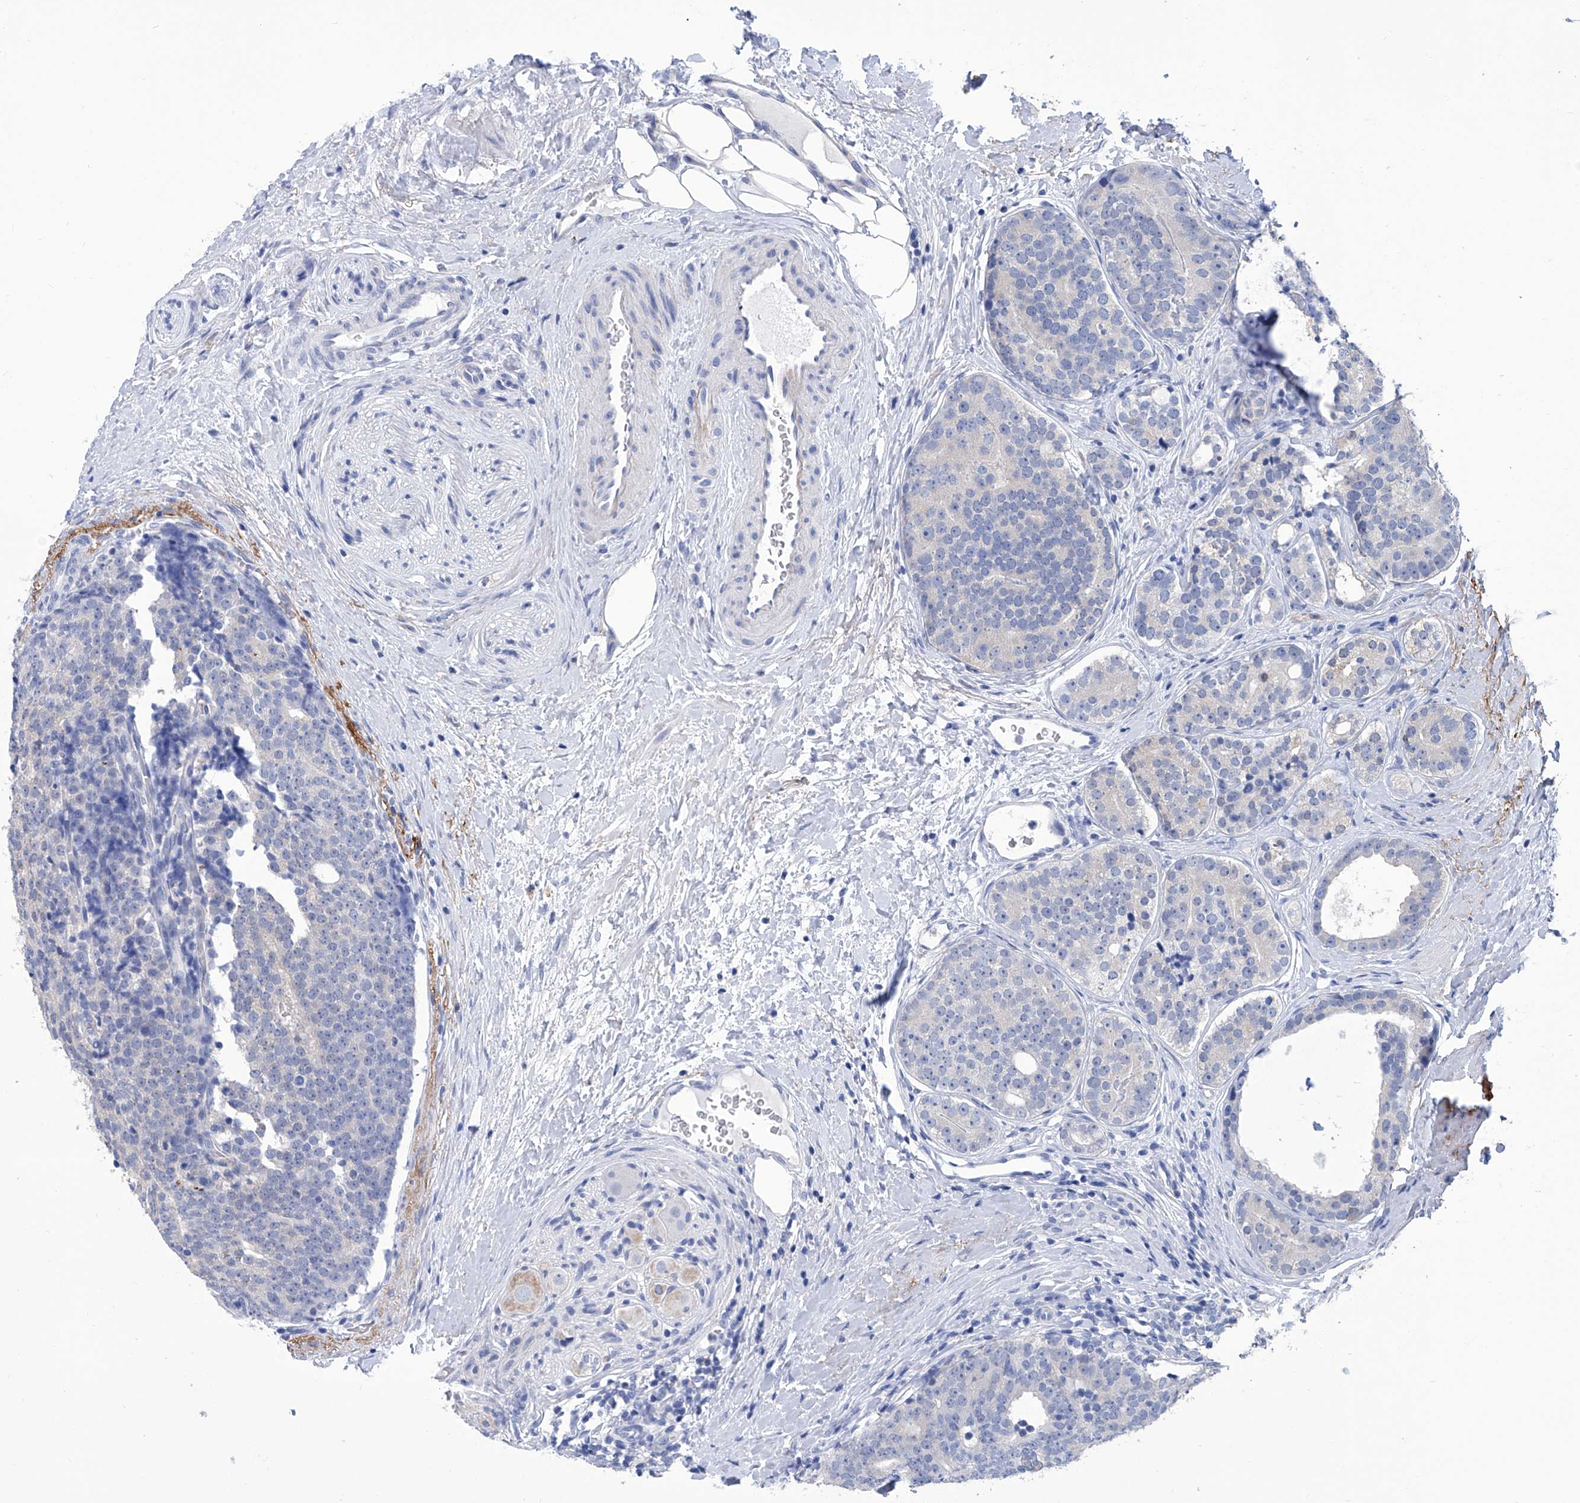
{"staining": {"intensity": "negative", "quantity": "none", "location": "none"}, "tissue": "prostate cancer", "cell_type": "Tumor cells", "image_type": "cancer", "snomed": [{"axis": "morphology", "description": "Adenocarcinoma, High grade"}, {"axis": "topography", "description": "Prostate"}], "caption": "An immunohistochemistry histopathology image of prostate high-grade adenocarcinoma is shown. There is no staining in tumor cells of prostate high-grade adenocarcinoma.", "gene": "SMS", "patient": {"sex": "male", "age": 56}}